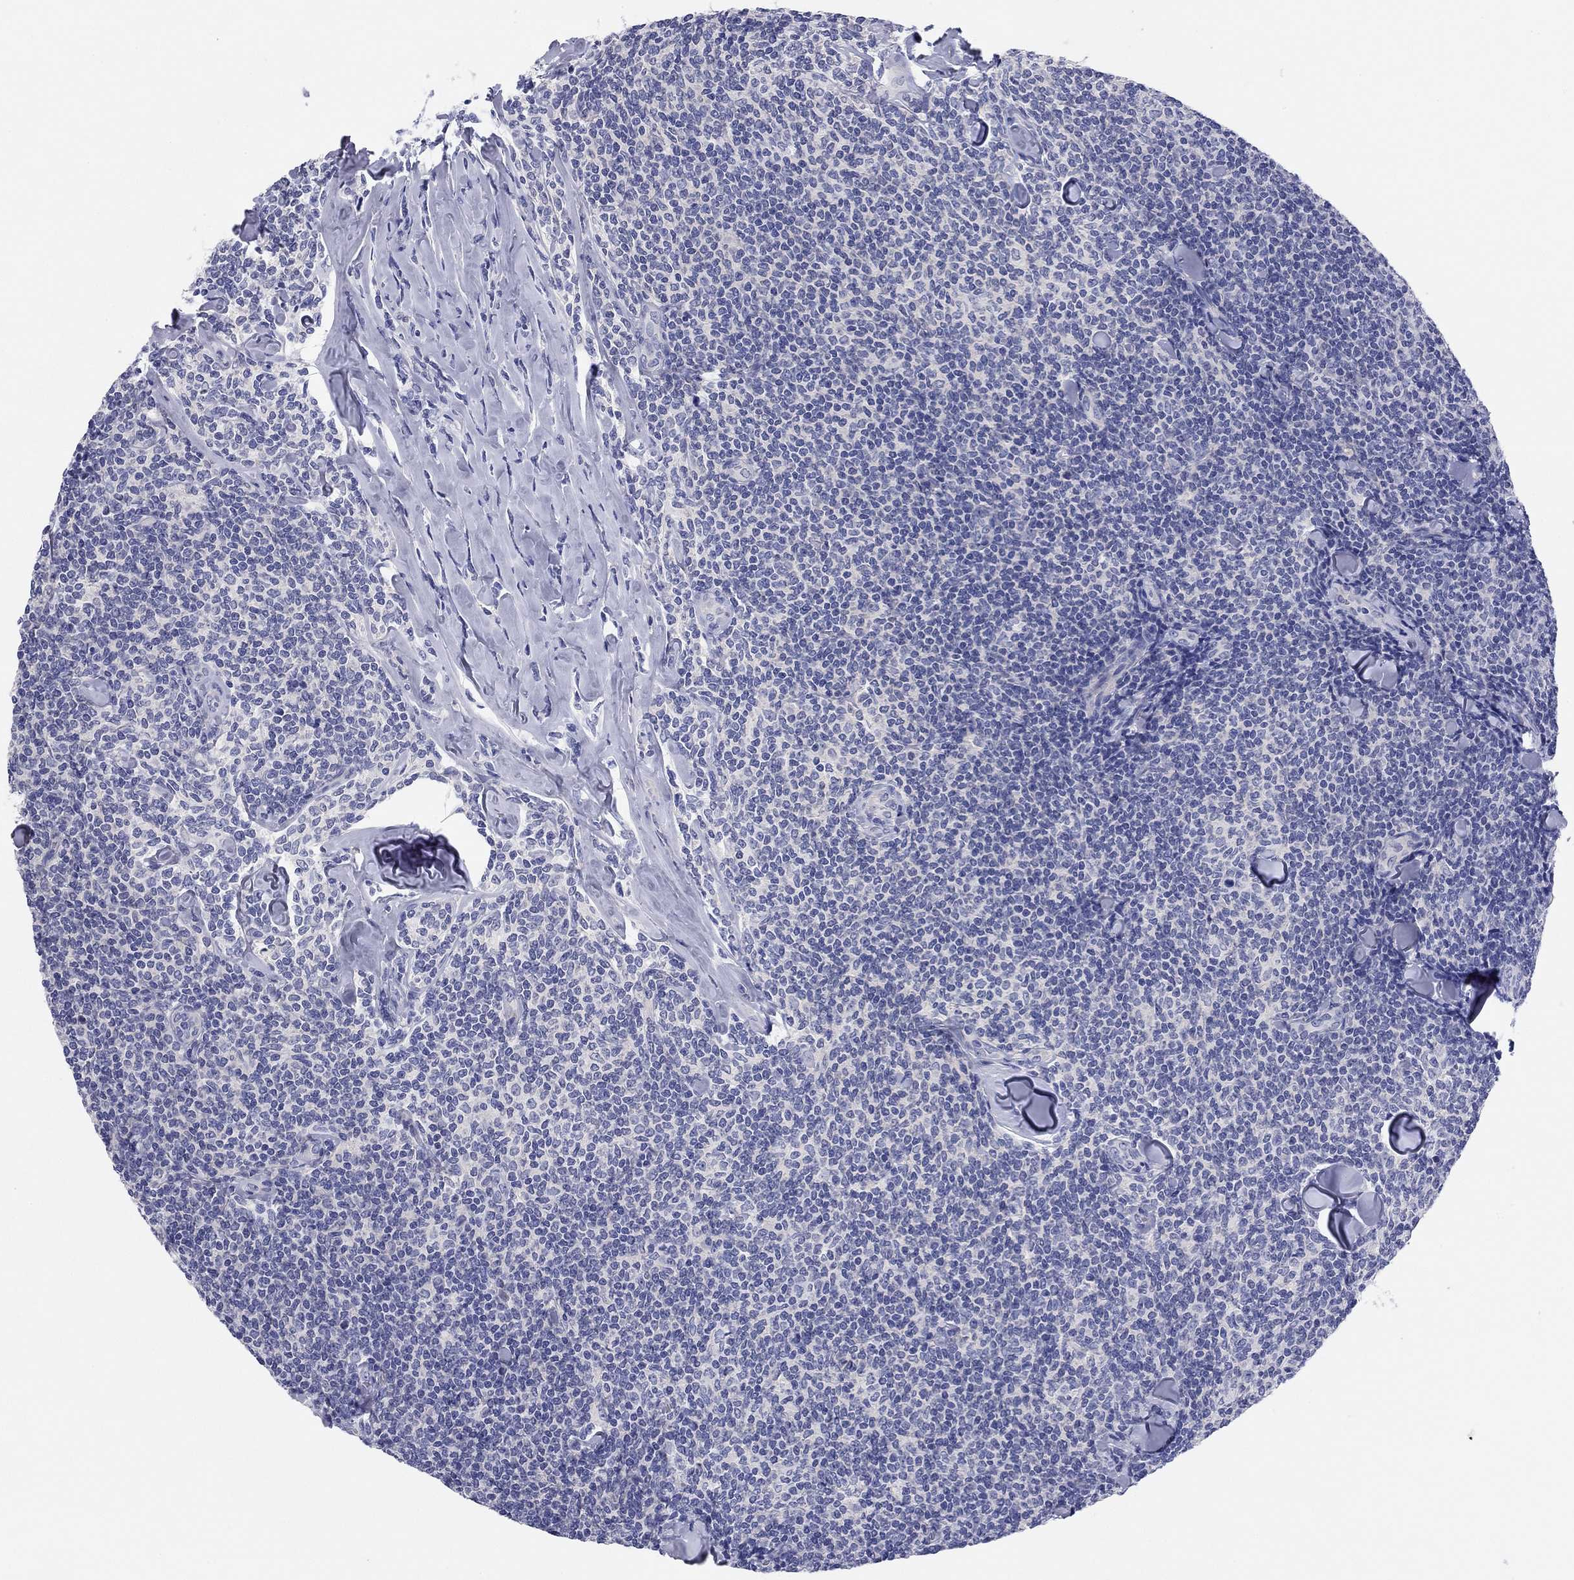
{"staining": {"intensity": "negative", "quantity": "none", "location": "none"}, "tissue": "lymphoma", "cell_type": "Tumor cells", "image_type": "cancer", "snomed": [{"axis": "morphology", "description": "Malignant lymphoma, non-Hodgkin's type, Low grade"}, {"axis": "topography", "description": "Lymph node"}], "caption": "High power microscopy photomicrograph of an immunohistochemistry (IHC) micrograph of malignant lymphoma, non-Hodgkin's type (low-grade), revealing no significant staining in tumor cells. (DAB IHC visualized using brightfield microscopy, high magnification).", "gene": "TMEM221", "patient": {"sex": "female", "age": 56}}